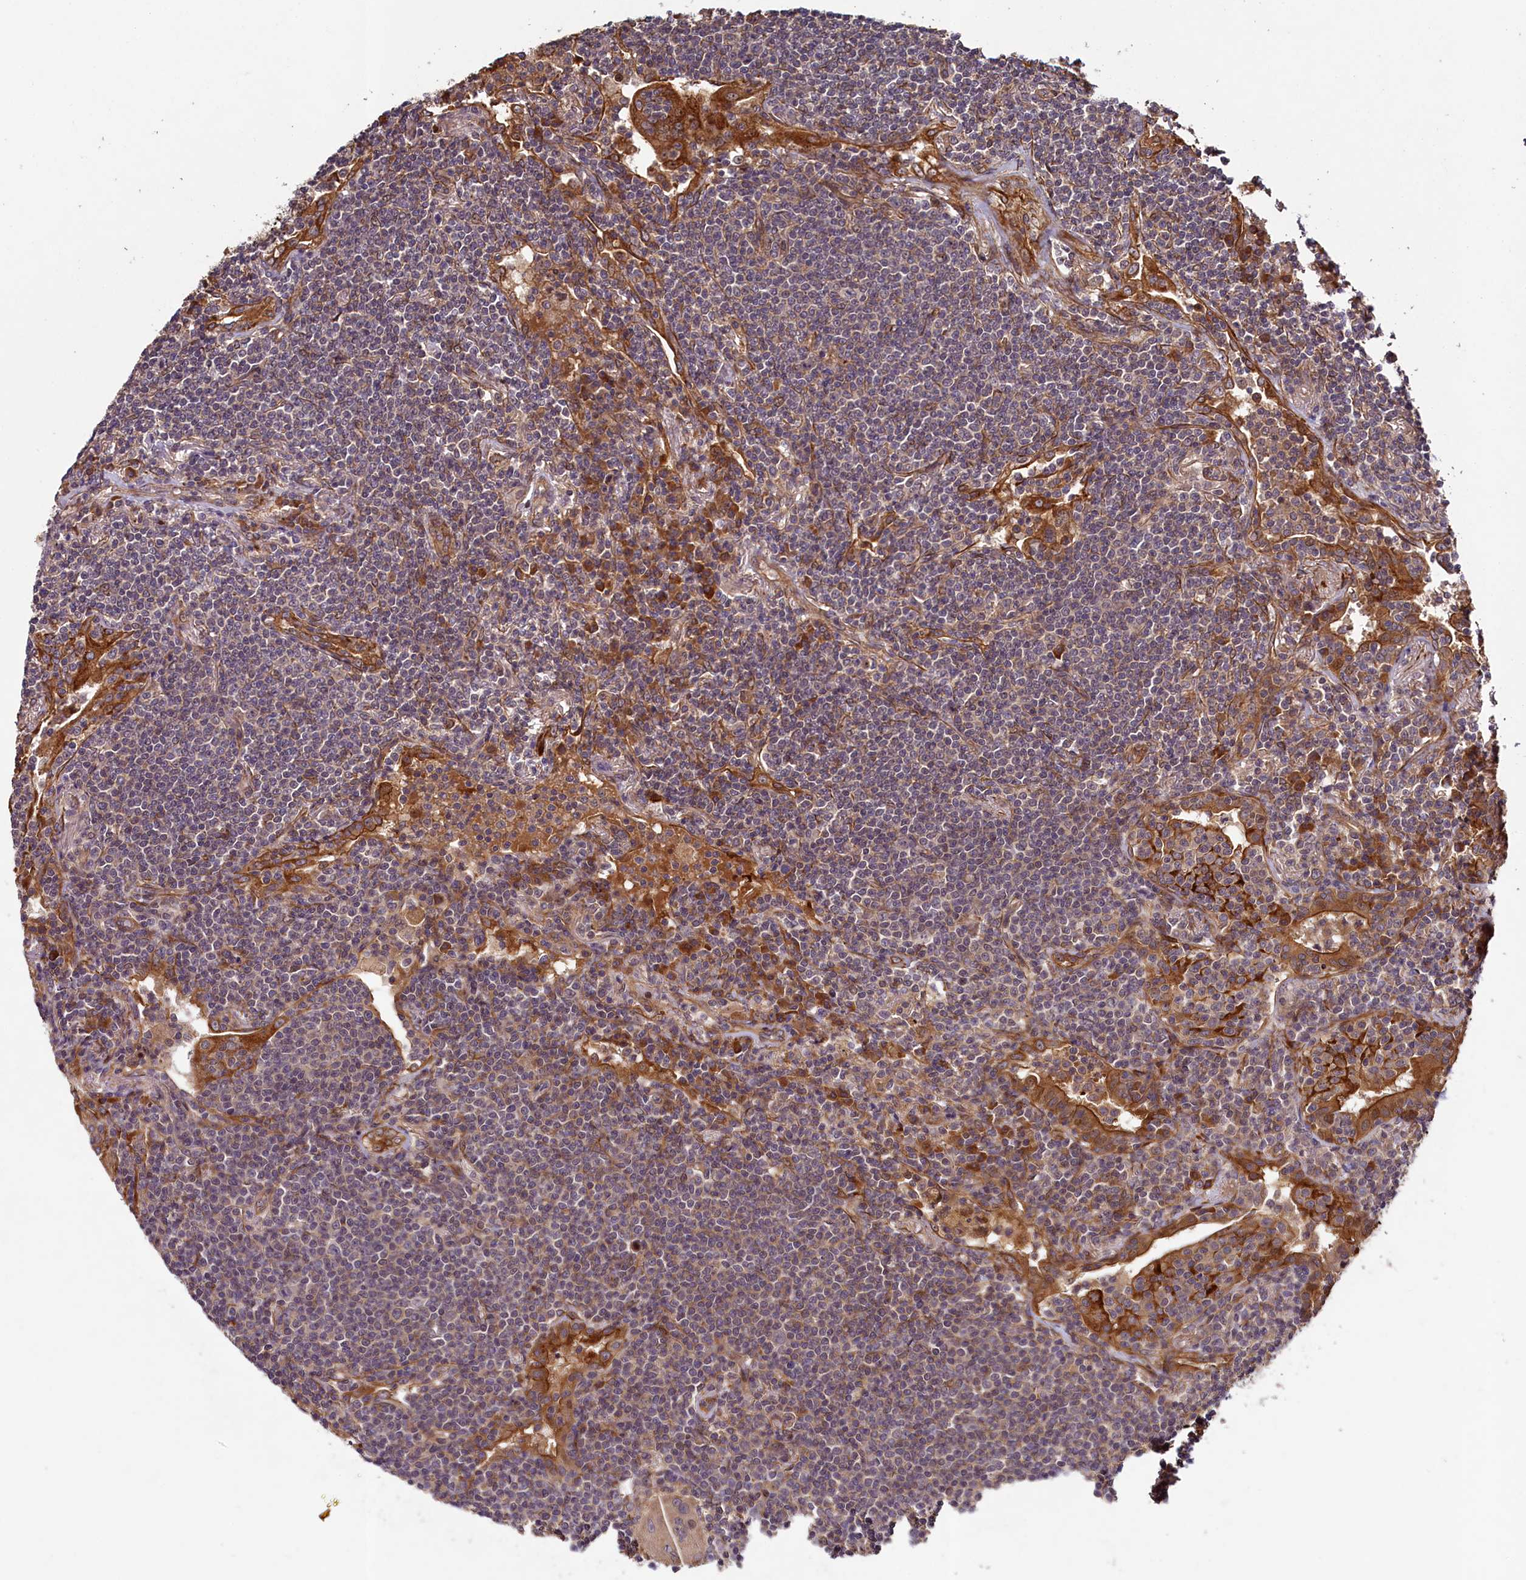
{"staining": {"intensity": "weak", "quantity": "25%-75%", "location": "cytoplasmic/membranous"}, "tissue": "lymphoma", "cell_type": "Tumor cells", "image_type": "cancer", "snomed": [{"axis": "morphology", "description": "Malignant lymphoma, non-Hodgkin's type, Low grade"}, {"axis": "topography", "description": "Lung"}], "caption": "Protein staining shows weak cytoplasmic/membranous staining in approximately 25%-75% of tumor cells in lymphoma.", "gene": "CCDC102A", "patient": {"sex": "female", "age": 71}}